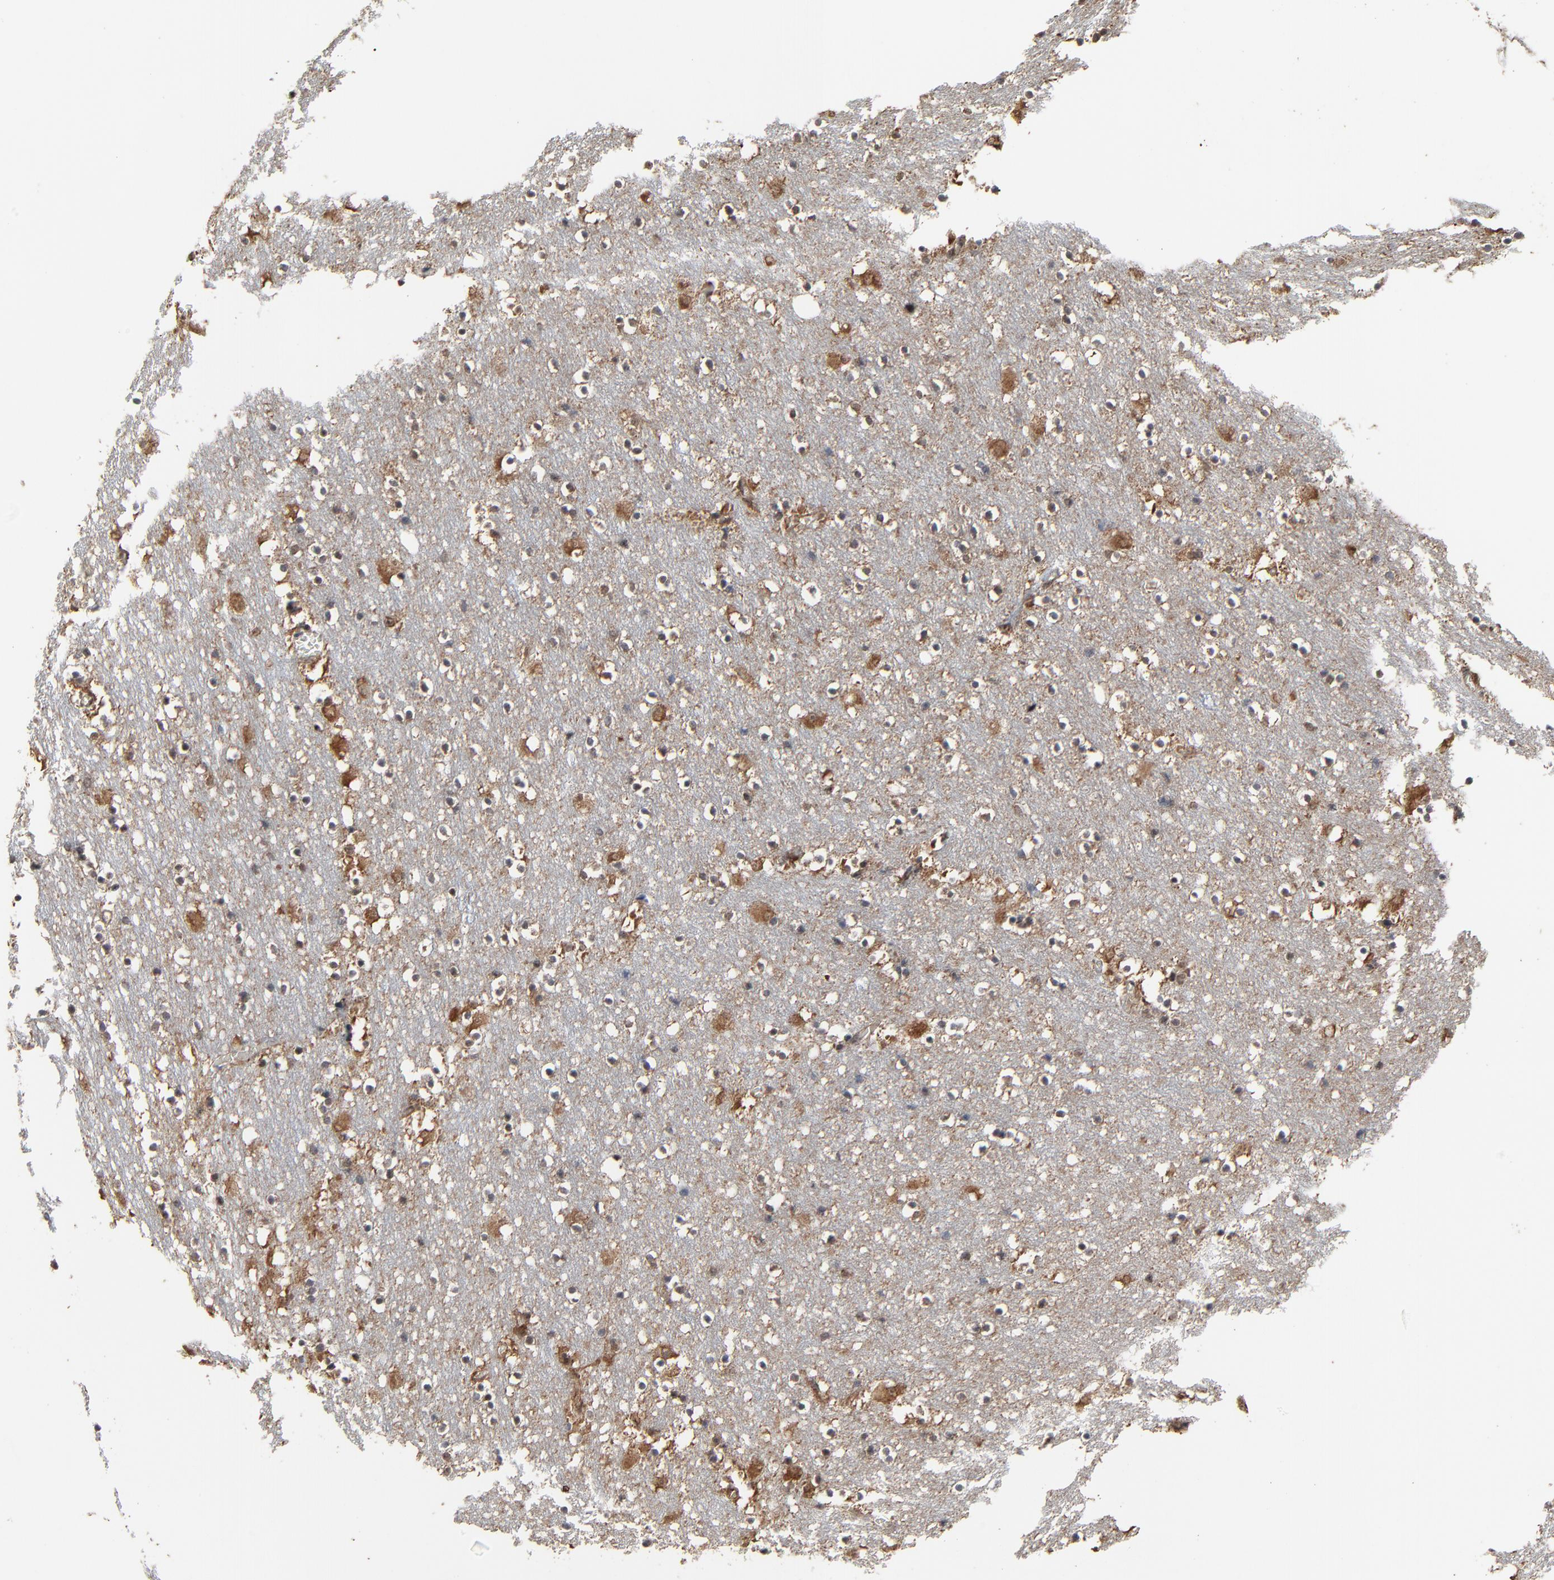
{"staining": {"intensity": "weak", "quantity": ">75%", "location": "cytoplasmic/membranous,nuclear"}, "tissue": "caudate", "cell_type": "Glial cells", "image_type": "normal", "snomed": [{"axis": "morphology", "description": "Normal tissue, NOS"}, {"axis": "topography", "description": "Lateral ventricle wall"}], "caption": "Glial cells demonstrate low levels of weak cytoplasmic/membranous,nuclear expression in about >75% of cells in benign human caudate.", "gene": "RHOJ", "patient": {"sex": "male", "age": 45}}